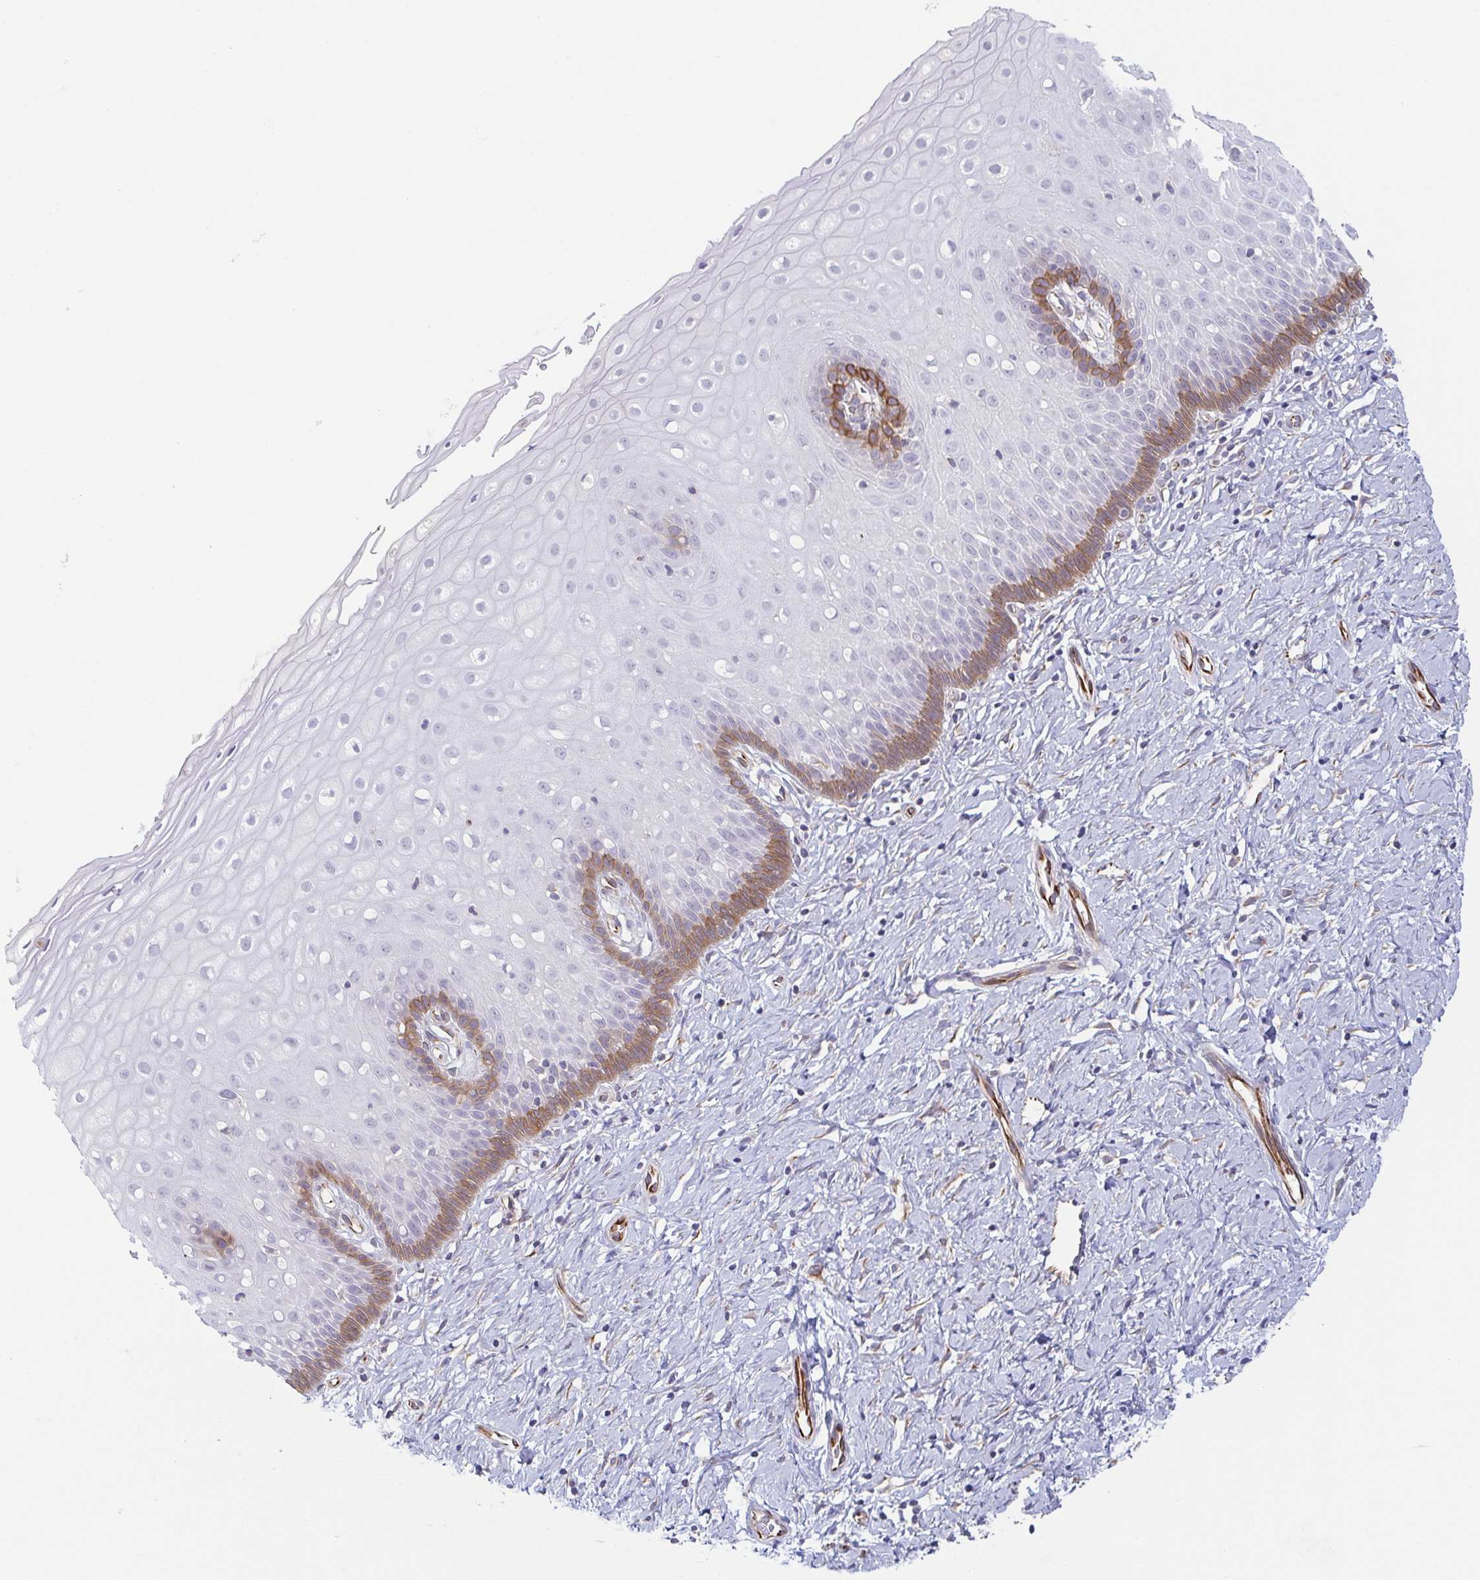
{"staining": {"intensity": "negative", "quantity": "none", "location": "none"}, "tissue": "cervix", "cell_type": "Glandular cells", "image_type": "normal", "snomed": [{"axis": "morphology", "description": "Normal tissue, NOS"}, {"axis": "topography", "description": "Cervix"}], "caption": "Protein analysis of unremarkable cervix exhibits no significant expression in glandular cells. (Brightfield microscopy of DAB (3,3'-diaminobenzidine) immunohistochemistry at high magnification).", "gene": "COL17A1", "patient": {"sex": "female", "age": 37}}